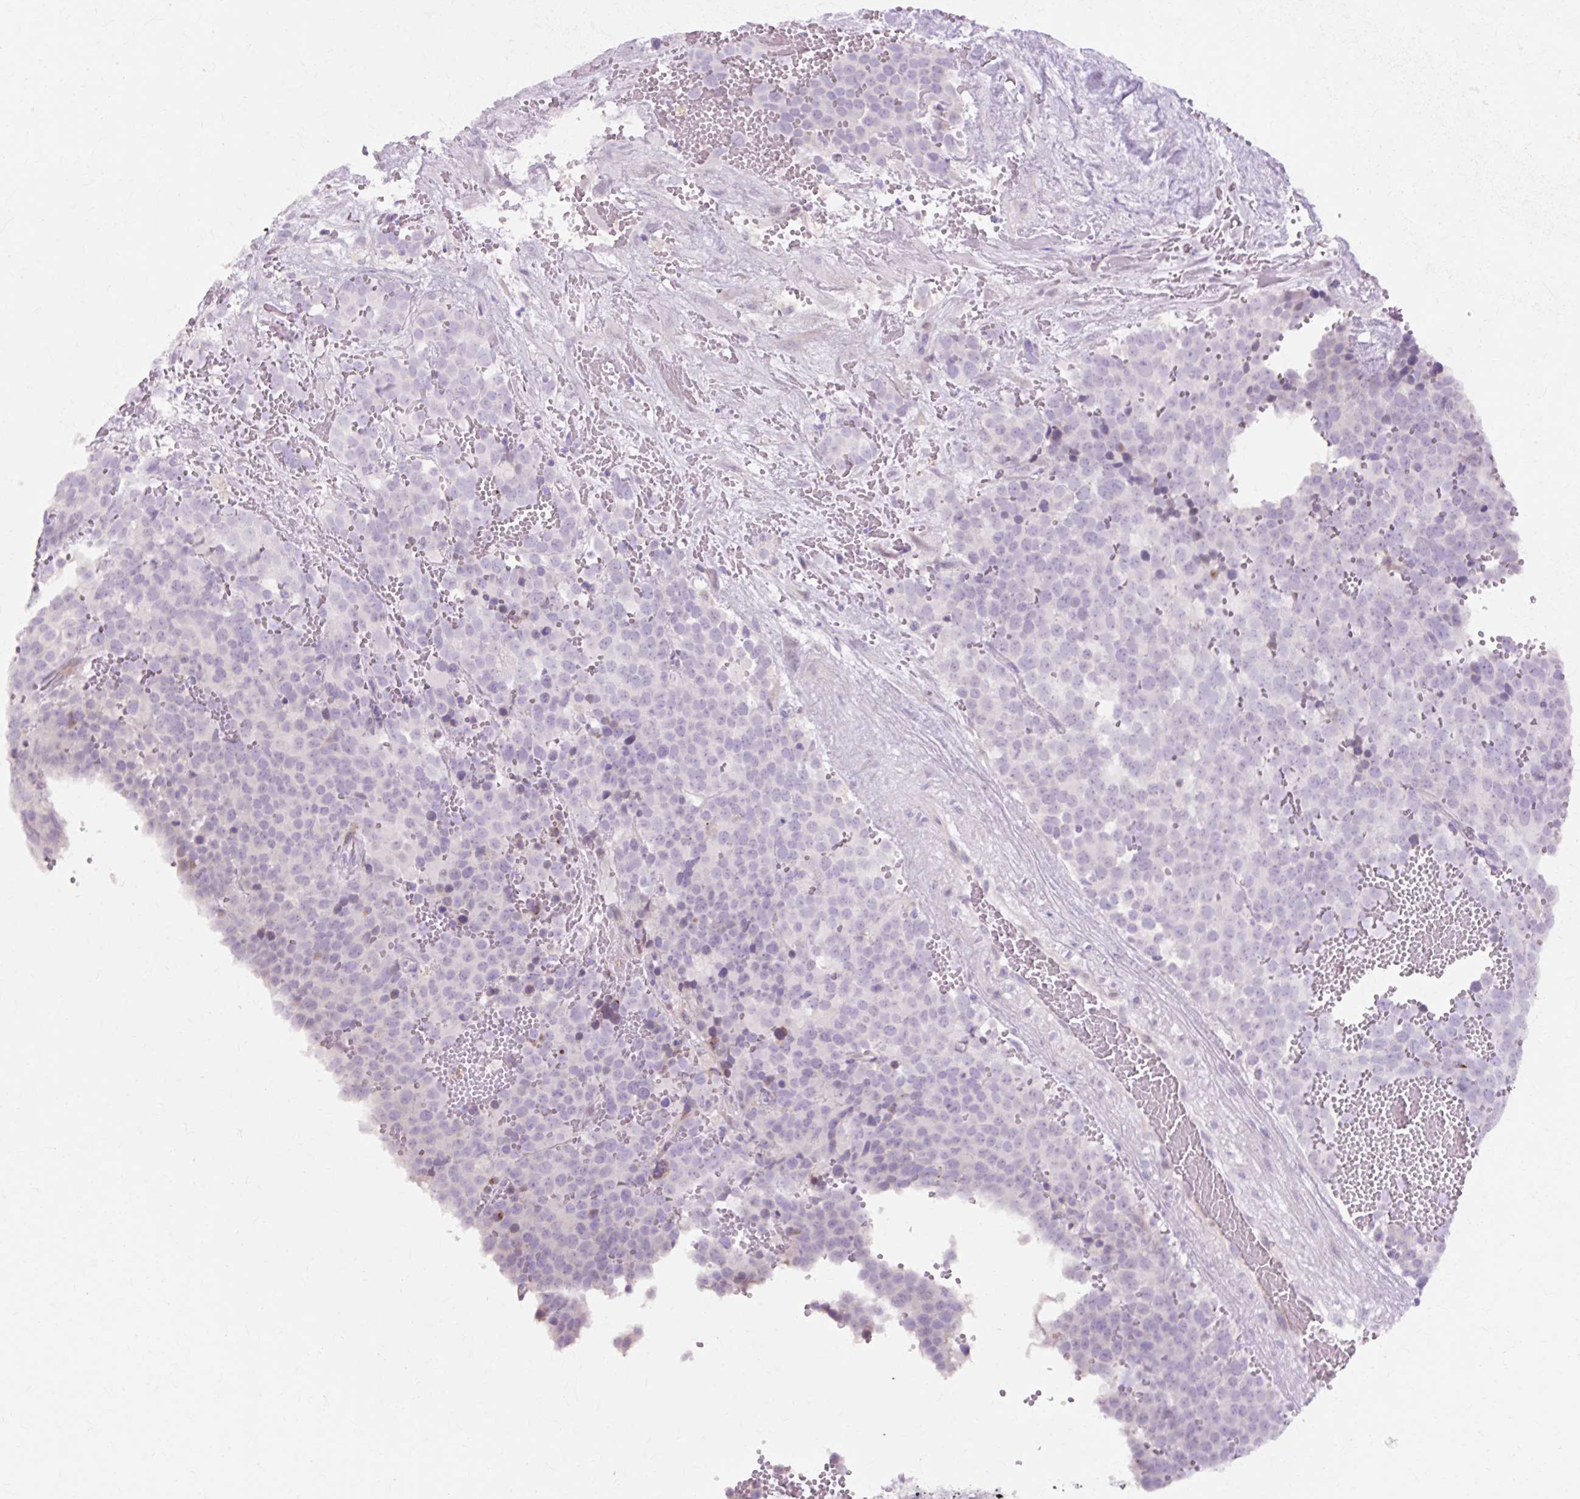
{"staining": {"intensity": "negative", "quantity": "none", "location": "none"}, "tissue": "testis cancer", "cell_type": "Tumor cells", "image_type": "cancer", "snomed": [{"axis": "morphology", "description": "Seminoma, NOS"}, {"axis": "topography", "description": "Testis"}], "caption": "Immunohistochemical staining of testis seminoma exhibits no significant staining in tumor cells.", "gene": "IRX2", "patient": {"sex": "male", "age": 71}}